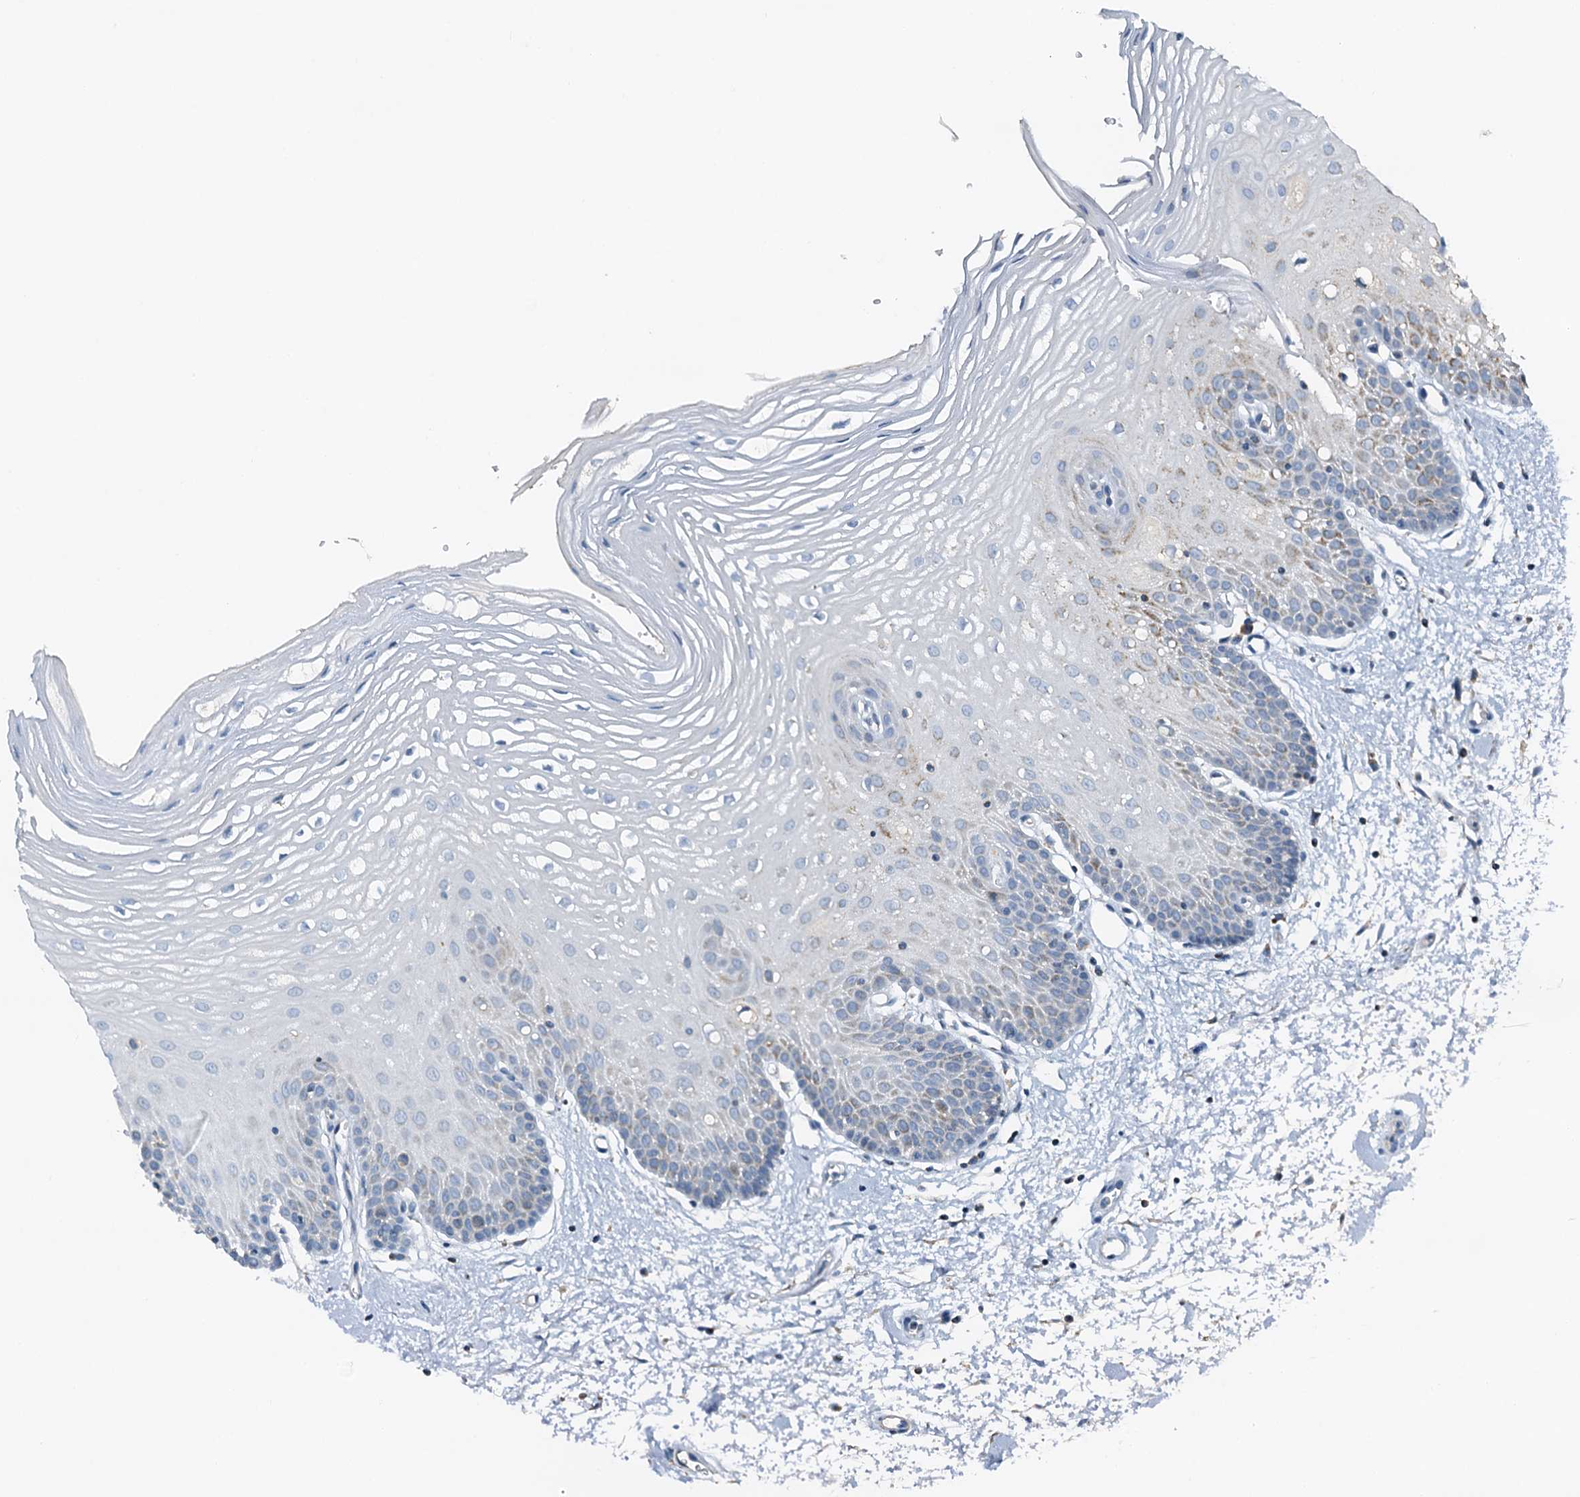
{"staining": {"intensity": "moderate", "quantity": "<25%", "location": "cytoplasmic/membranous"}, "tissue": "oral mucosa", "cell_type": "Squamous epithelial cells", "image_type": "normal", "snomed": [{"axis": "morphology", "description": "Normal tissue, NOS"}, {"axis": "topography", "description": "Oral tissue"}, {"axis": "topography", "description": "Tounge, NOS"}], "caption": "Moderate cytoplasmic/membranous protein positivity is seen in about <25% of squamous epithelial cells in oral mucosa. The staining was performed using DAB (3,3'-diaminobenzidine) to visualize the protein expression in brown, while the nuclei were stained in blue with hematoxylin (Magnification: 20x).", "gene": "POC1A", "patient": {"sex": "female", "age": 73}}